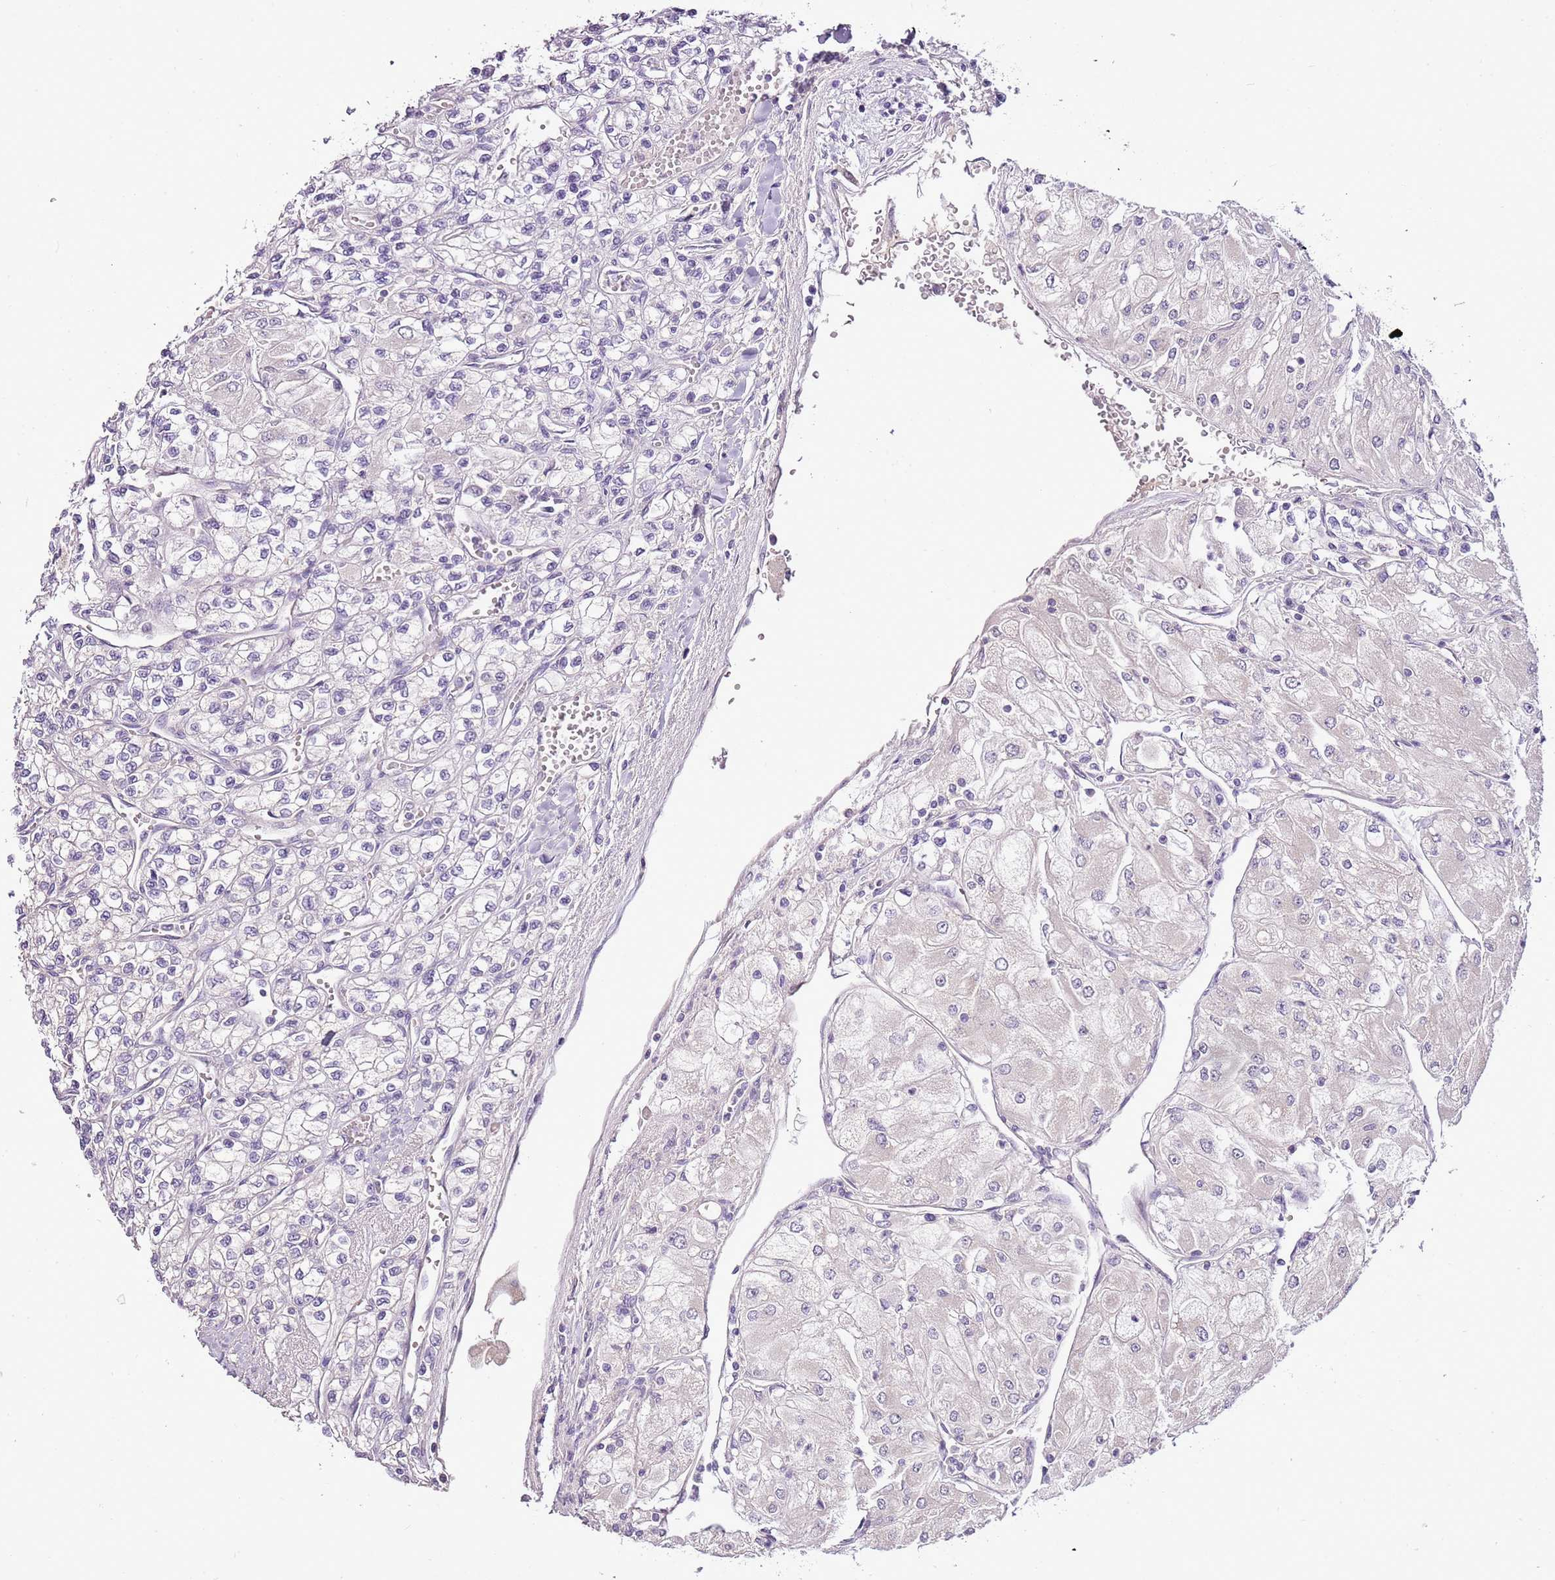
{"staining": {"intensity": "negative", "quantity": "none", "location": "none"}, "tissue": "renal cancer", "cell_type": "Tumor cells", "image_type": "cancer", "snomed": [{"axis": "morphology", "description": "Adenocarcinoma, NOS"}, {"axis": "topography", "description": "Kidney"}], "caption": "Immunohistochemistry photomicrograph of neoplastic tissue: renal adenocarcinoma stained with DAB (3,3'-diaminobenzidine) exhibits no significant protein positivity in tumor cells.", "gene": "CMKLR1", "patient": {"sex": "male", "age": 80}}